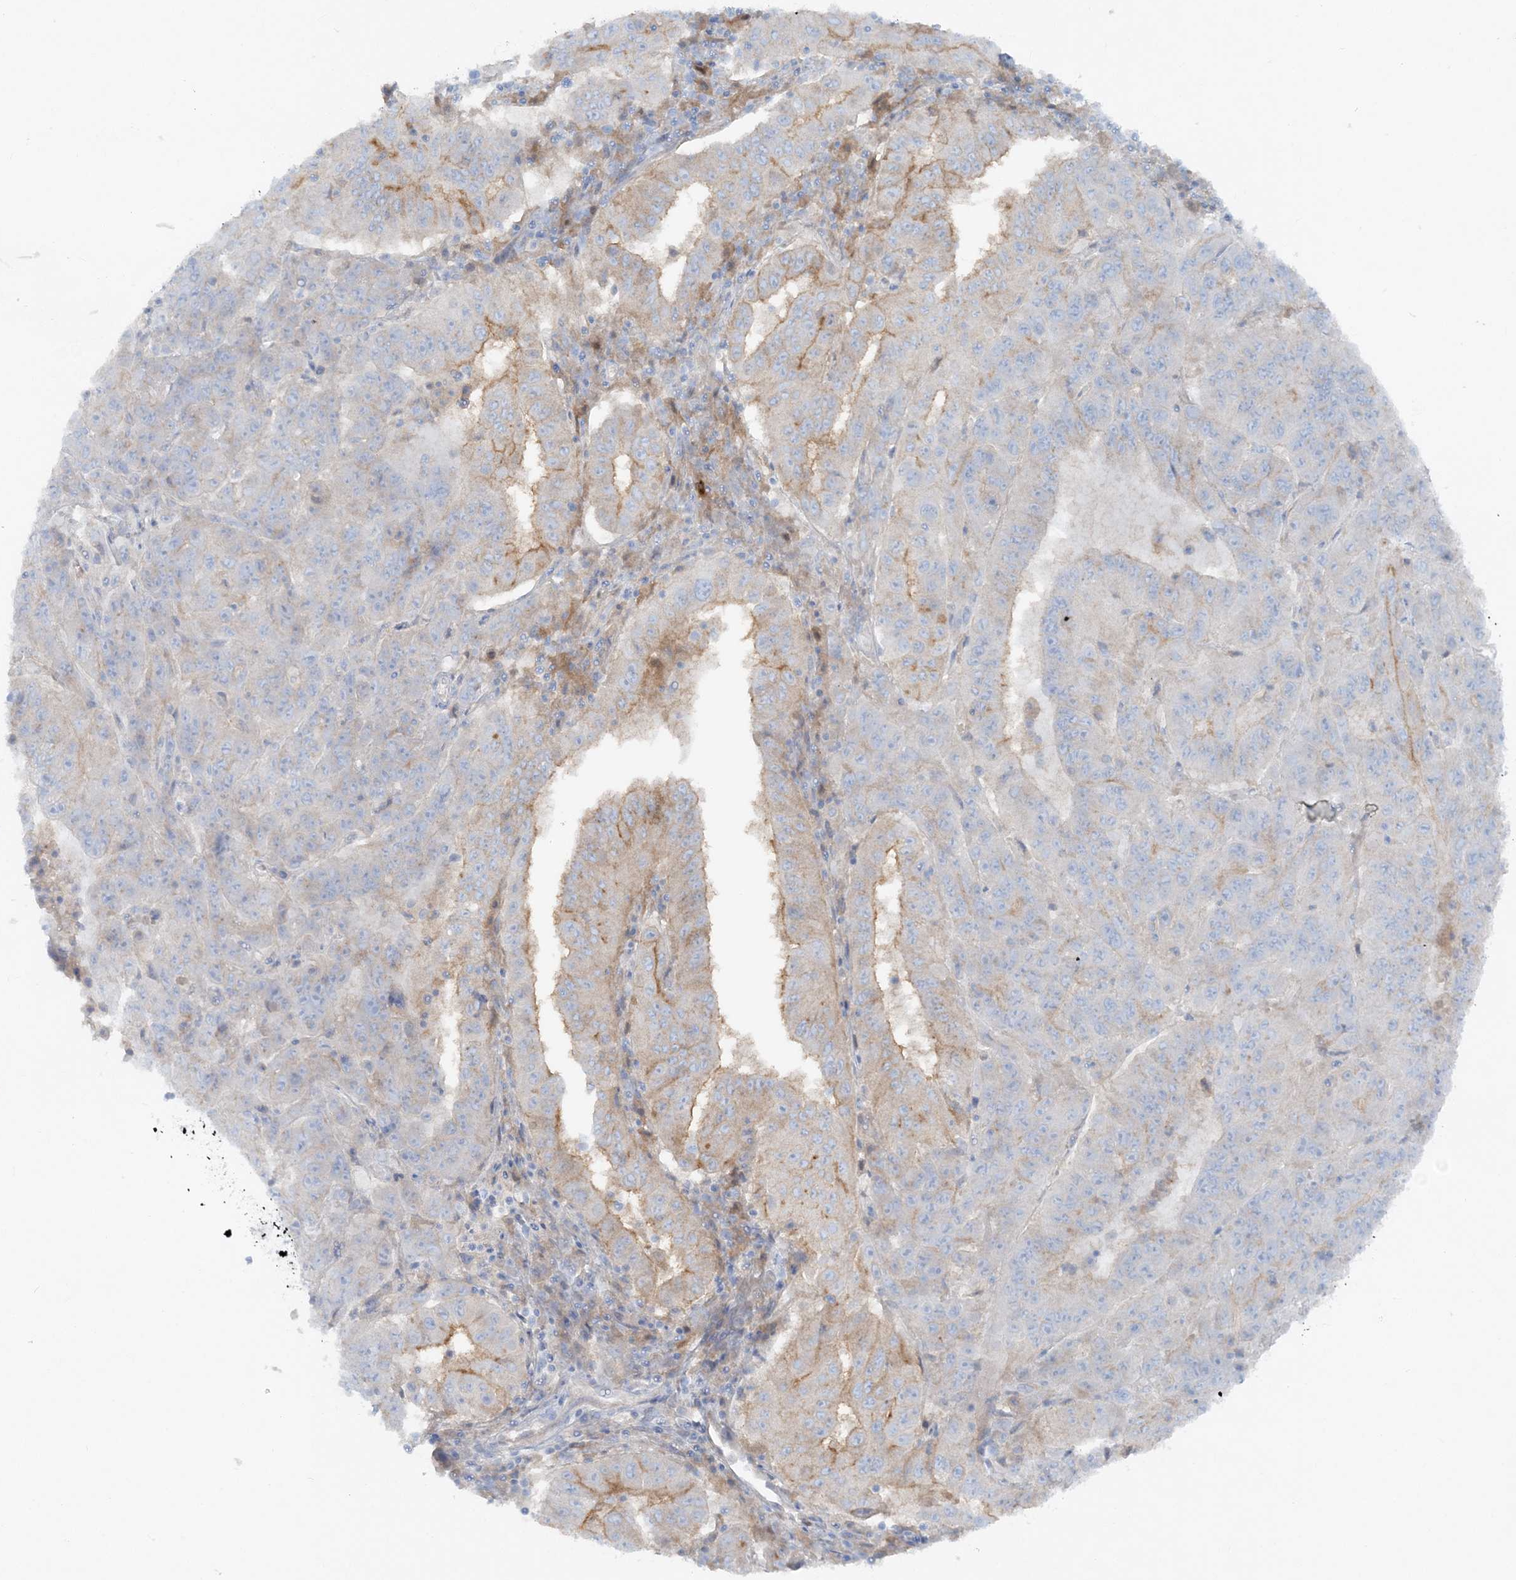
{"staining": {"intensity": "moderate", "quantity": "25%-75%", "location": "cytoplasmic/membranous"}, "tissue": "pancreatic cancer", "cell_type": "Tumor cells", "image_type": "cancer", "snomed": [{"axis": "morphology", "description": "Adenocarcinoma, NOS"}, {"axis": "topography", "description": "Pancreas"}], "caption": "Tumor cells display moderate cytoplasmic/membranous positivity in about 25%-75% of cells in pancreatic adenocarcinoma.", "gene": "ATP11A", "patient": {"sex": "male", "age": 63}}